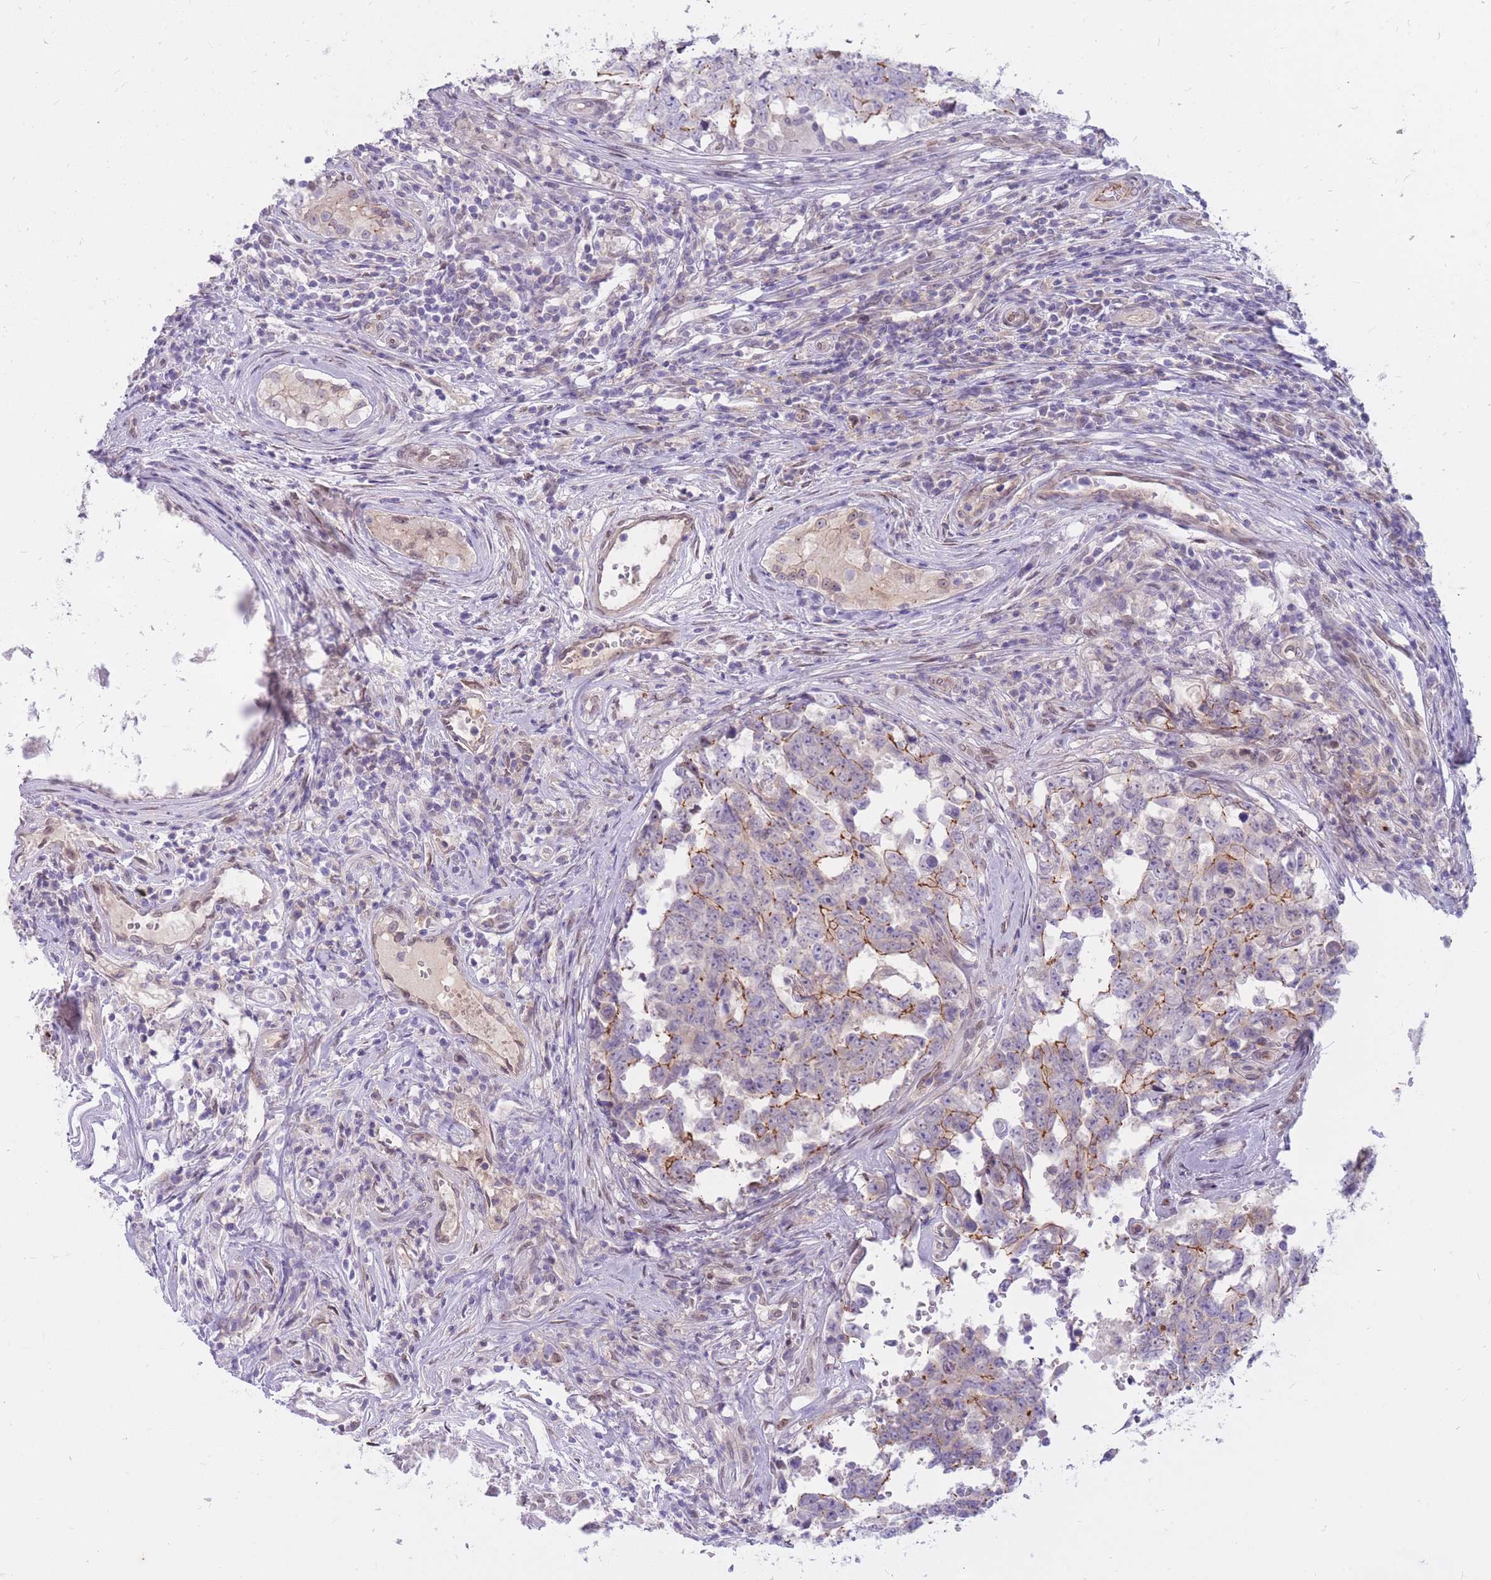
{"staining": {"intensity": "moderate", "quantity": "<25%", "location": "cytoplasmic/membranous"}, "tissue": "testis cancer", "cell_type": "Tumor cells", "image_type": "cancer", "snomed": [{"axis": "morphology", "description": "Normal tissue, NOS"}, {"axis": "morphology", "description": "Carcinoma, Embryonal, NOS"}, {"axis": "topography", "description": "Testis"}, {"axis": "topography", "description": "Epididymis"}], "caption": "Human testis embryonal carcinoma stained with a protein marker reveals moderate staining in tumor cells.", "gene": "HOOK2", "patient": {"sex": "male", "age": 25}}